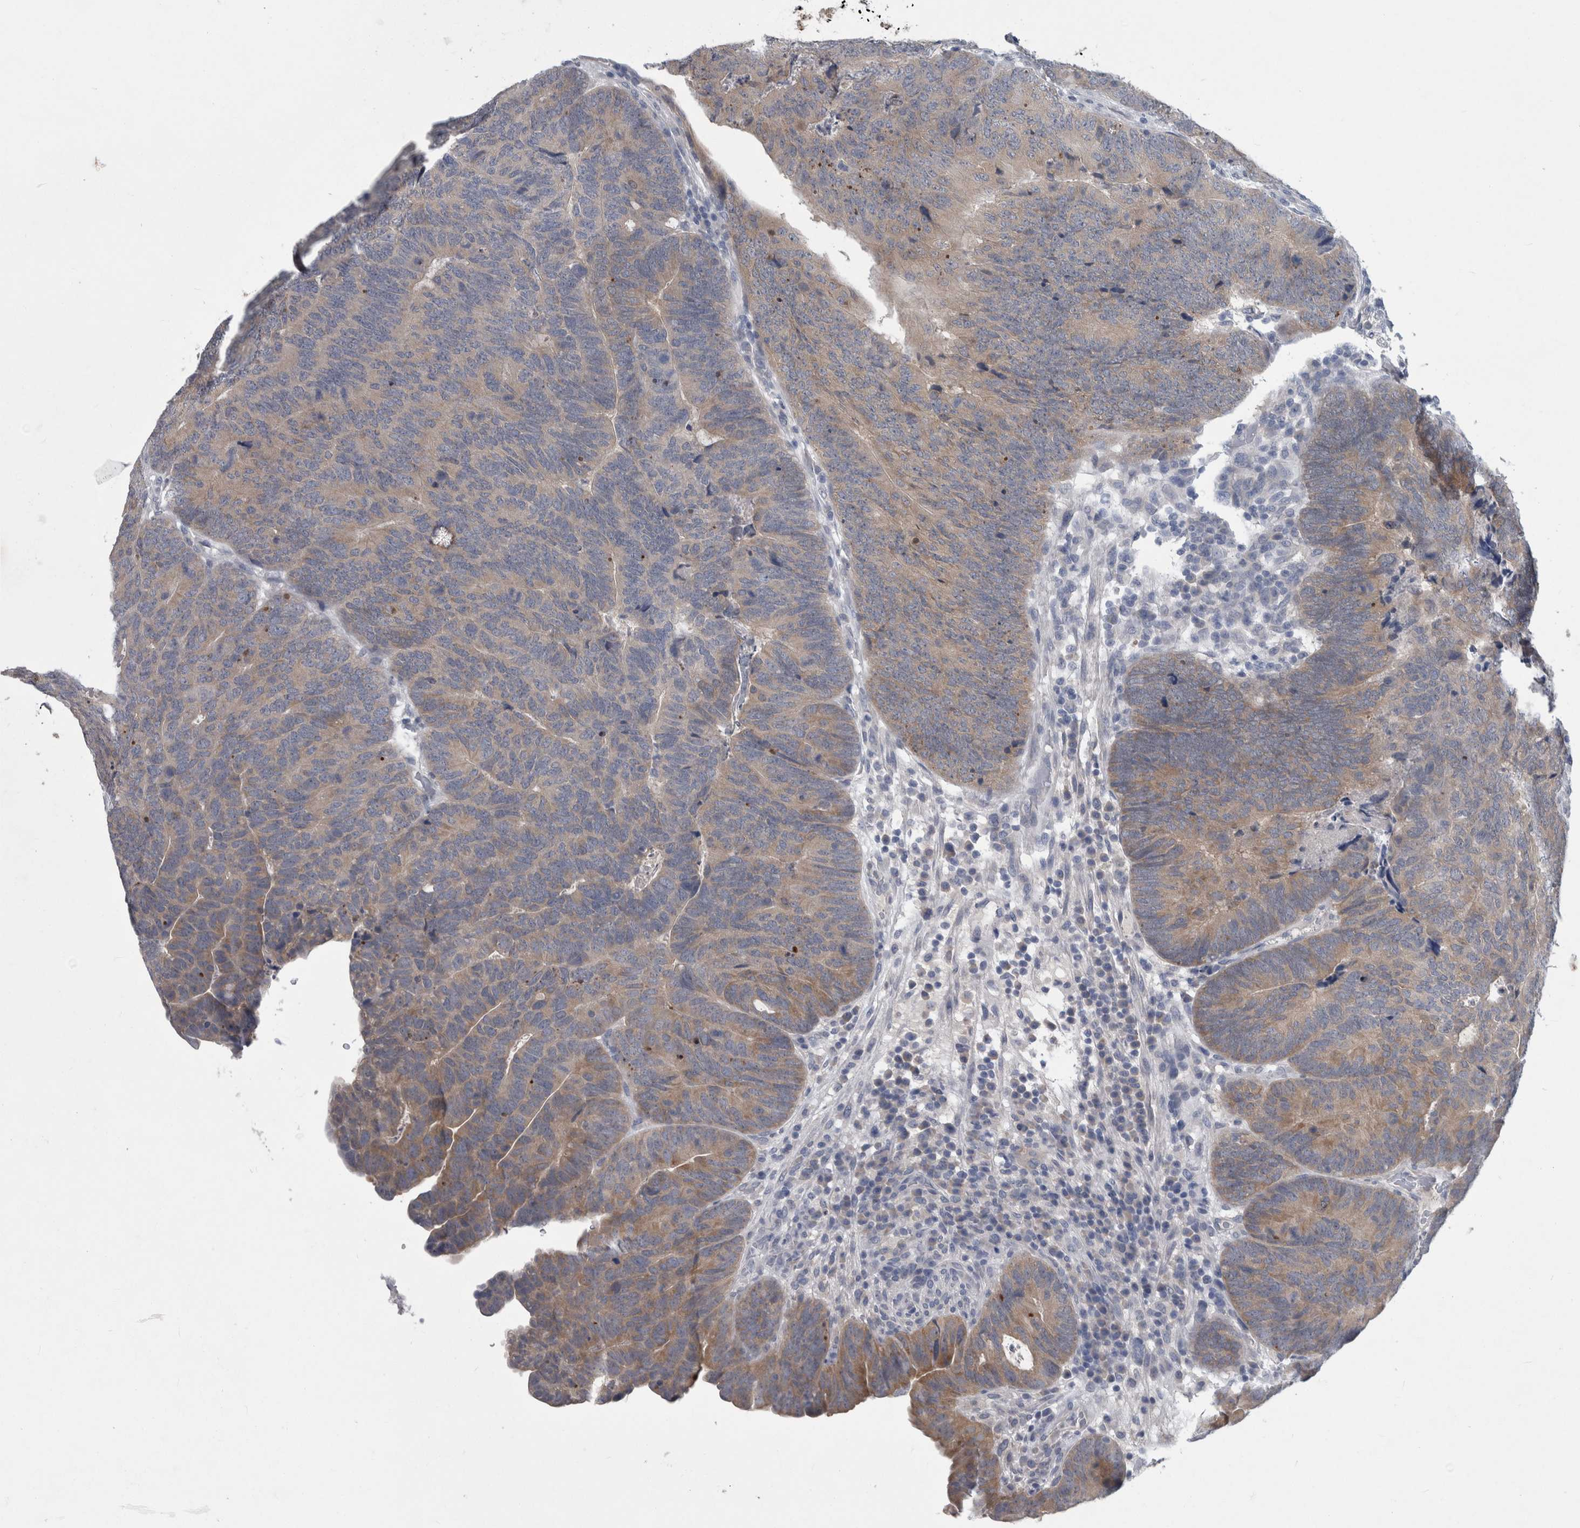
{"staining": {"intensity": "weak", "quantity": "25%-75%", "location": "cytoplasmic/membranous"}, "tissue": "colorectal cancer", "cell_type": "Tumor cells", "image_type": "cancer", "snomed": [{"axis": "morphology", "description": "Adenocarcinoma, NOS"}, {"axis": "topography", "description": "Colon"}], "caption": "Immunohistochemistry (IHC) photomicrograph of human colorectal adenocarcinoma stained for a protein (brown), which displays low levels of weak cytoplasmic/membranous expression in about 25%-75% of tumor cells.", "gene": "FAM83H", "patient": {"sex": "female", "age": 67}}